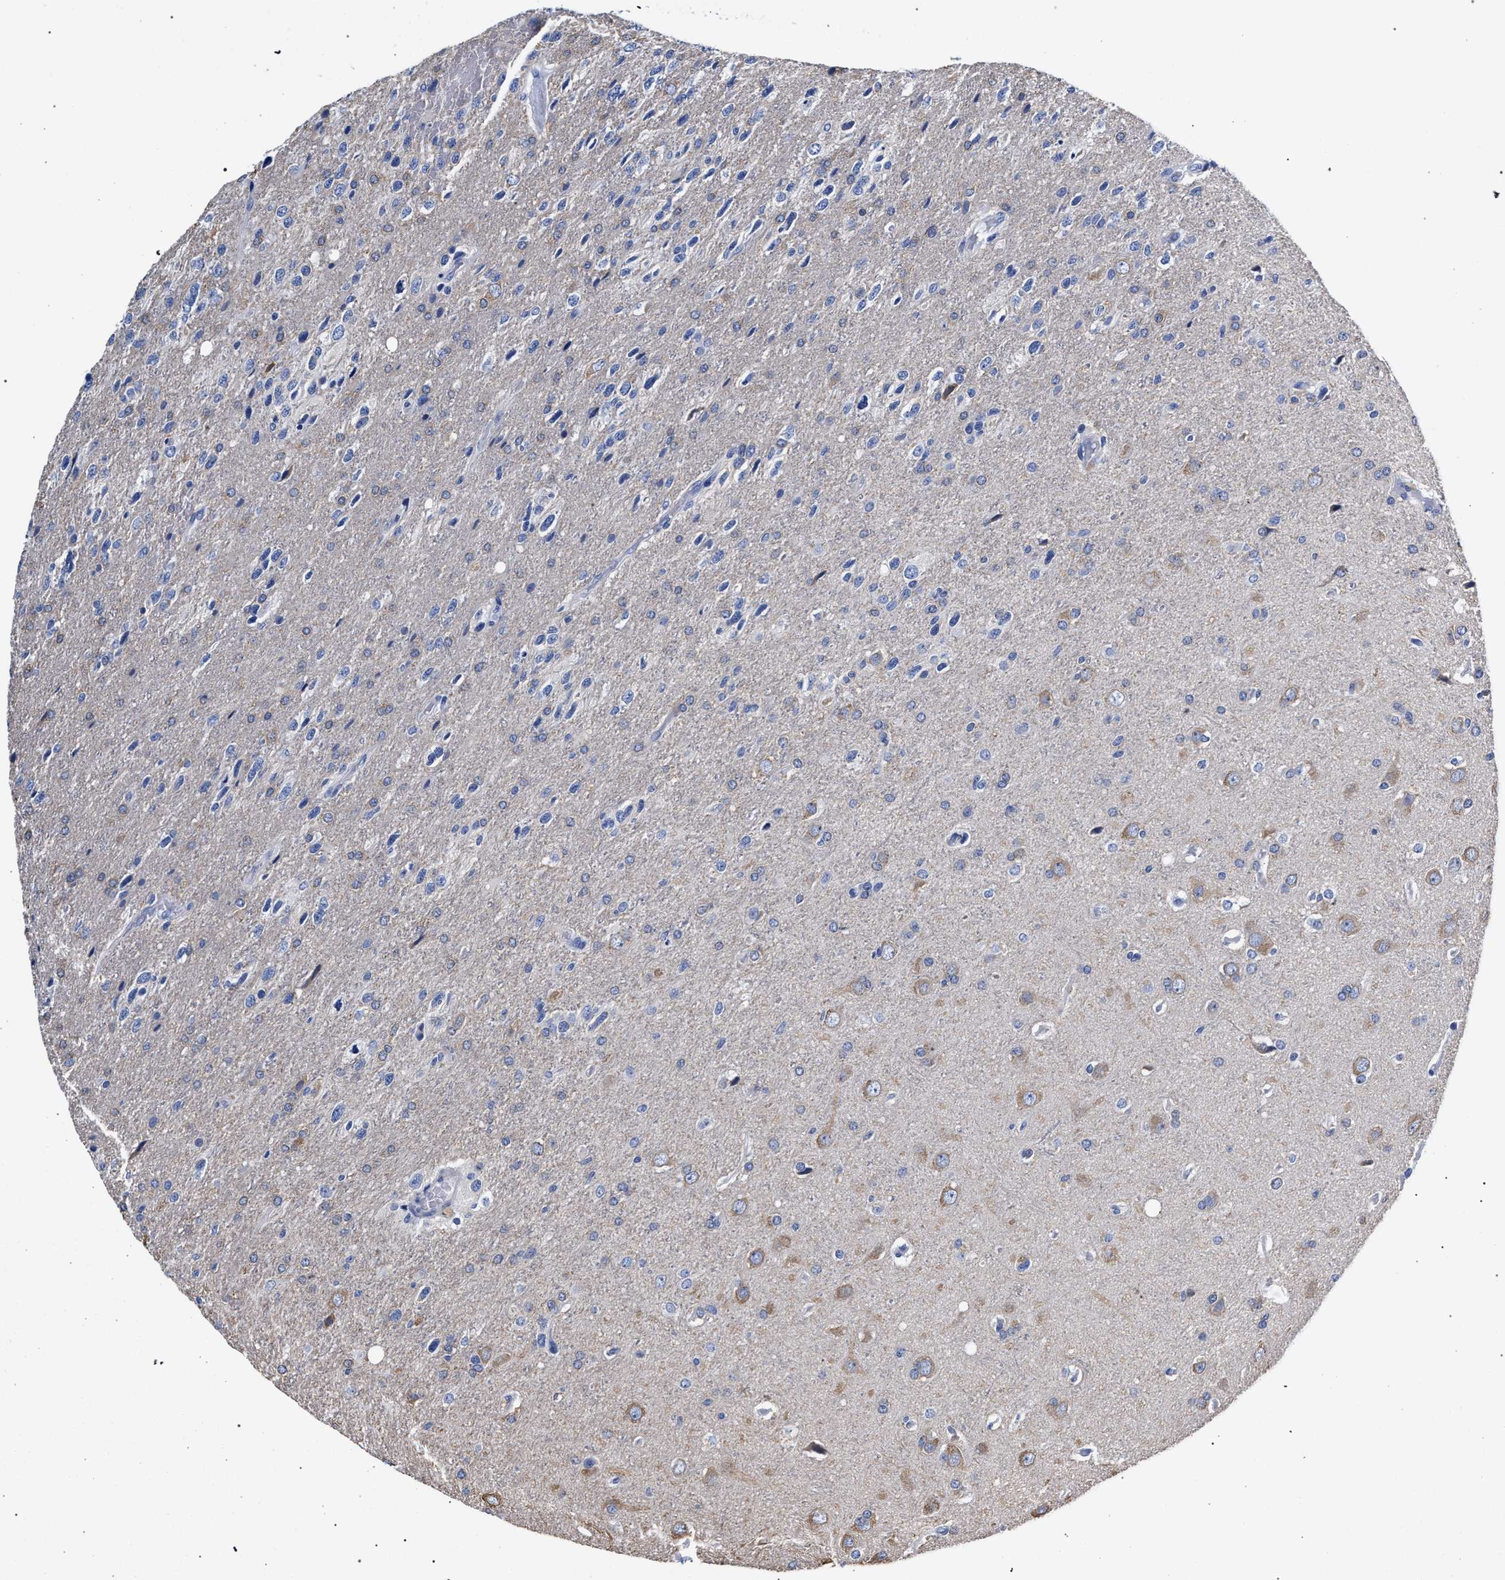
{"staining": {"intensity": "negative", "quantity": "none", "location": "none"}, "tissue": "glioma", "cell_type": "Tumor cells", "image_type": "cancer", "snomed": [{"axis": "morphology", "description": "Glioma, malignant, High grade"}, {"axis": "topography", "description": "Brain"}], "caption": "There is no significant positivity in tumor cells of malignant glioma (high-grade).", "gene": "AKAP4", "patient": {"sex": "female", "age": 58}}